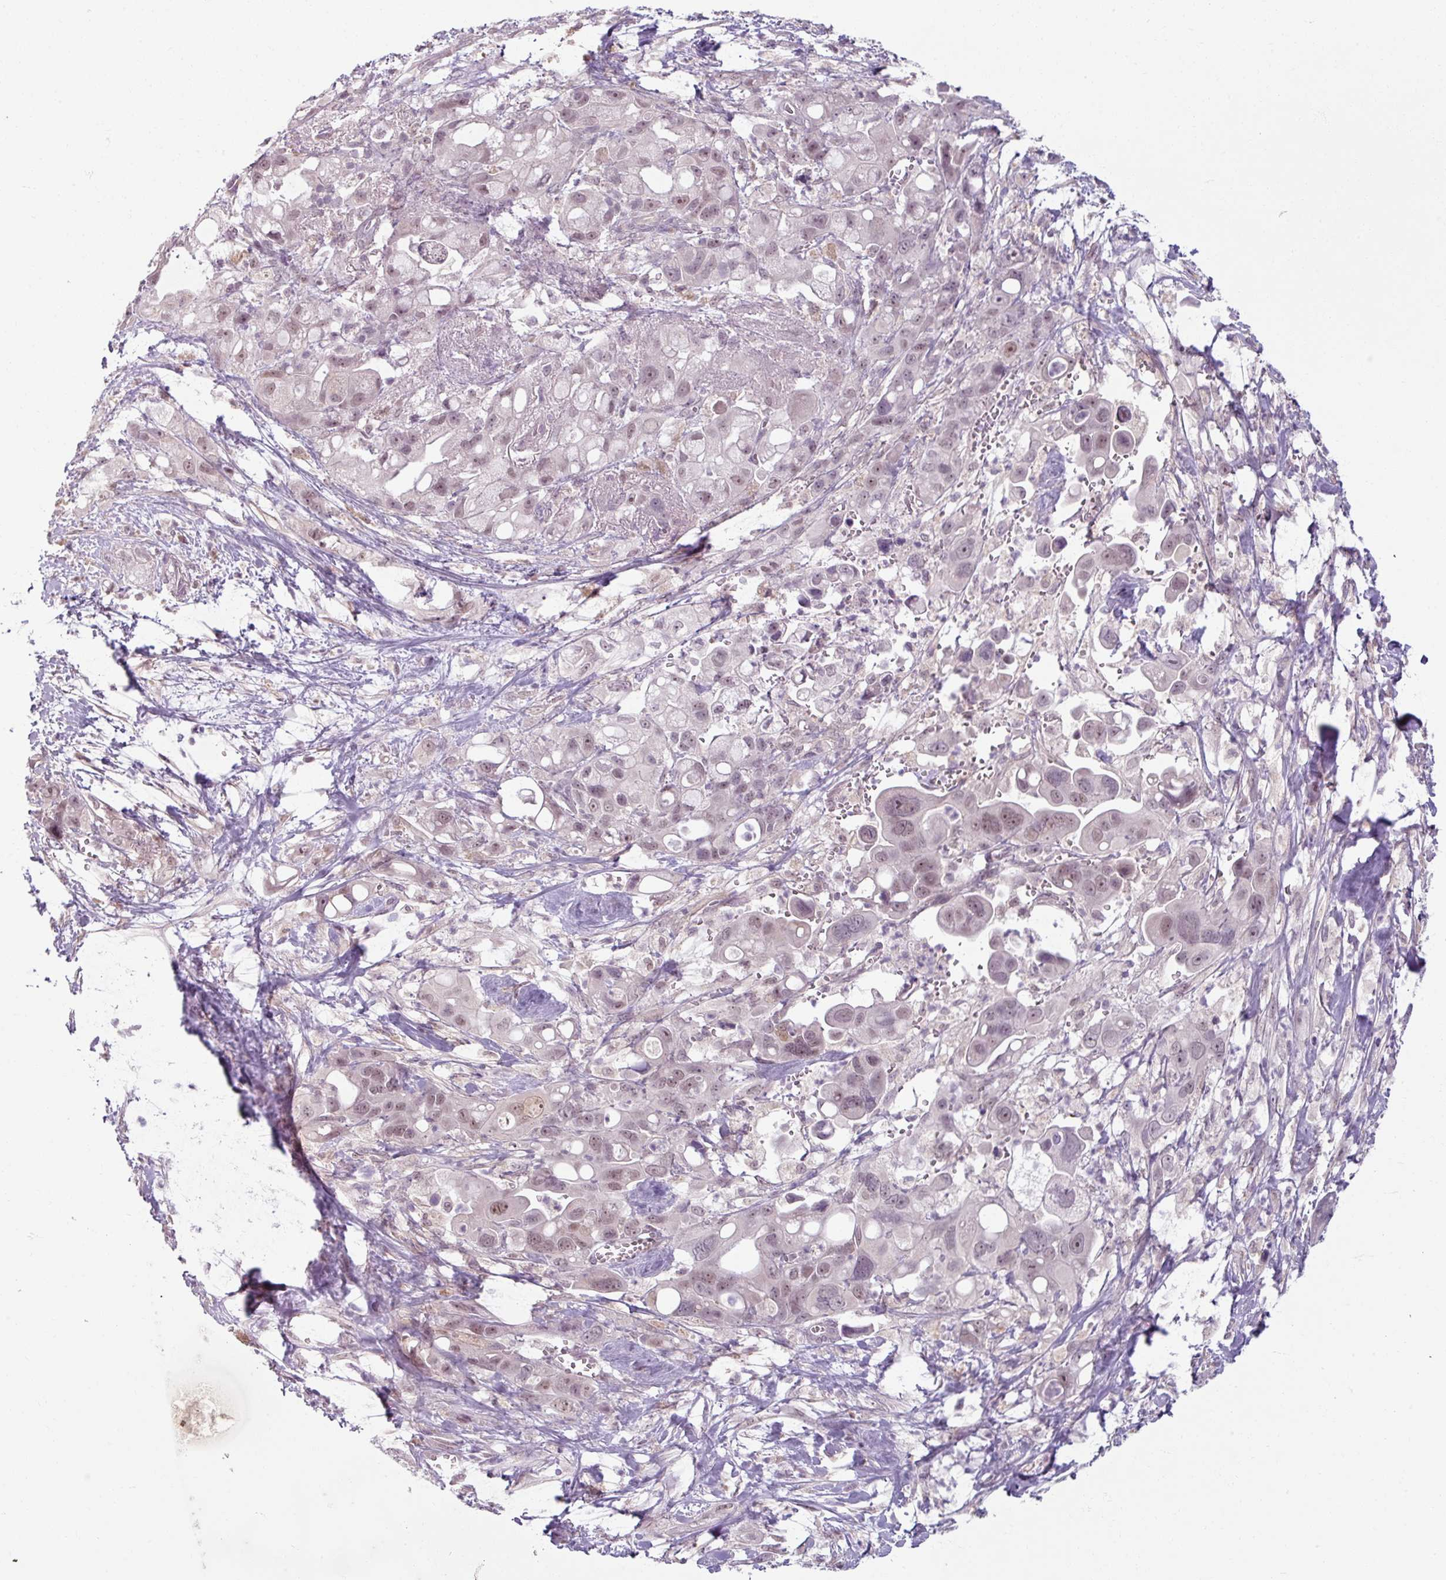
{"staining": {"intensity": "weak", "quantity": ">75%", "location": "nuclear"}, "tissue": "pancreatic cancer", "cell_type": "Tumor cells", "image_type": "cancer", "snomed": [{"axis": "morphology", "description": "Adenocarcinoma, NOS"}, {"axis": "topography", "description": "Pancreas"}], "caption": "Pancreatic cancer (adenocarcinoma) stained for a protein displays weak nuclear positivity in tumor cells.", "gene": "UVSSA", "patient": {"sex": "male", "age": 68}}